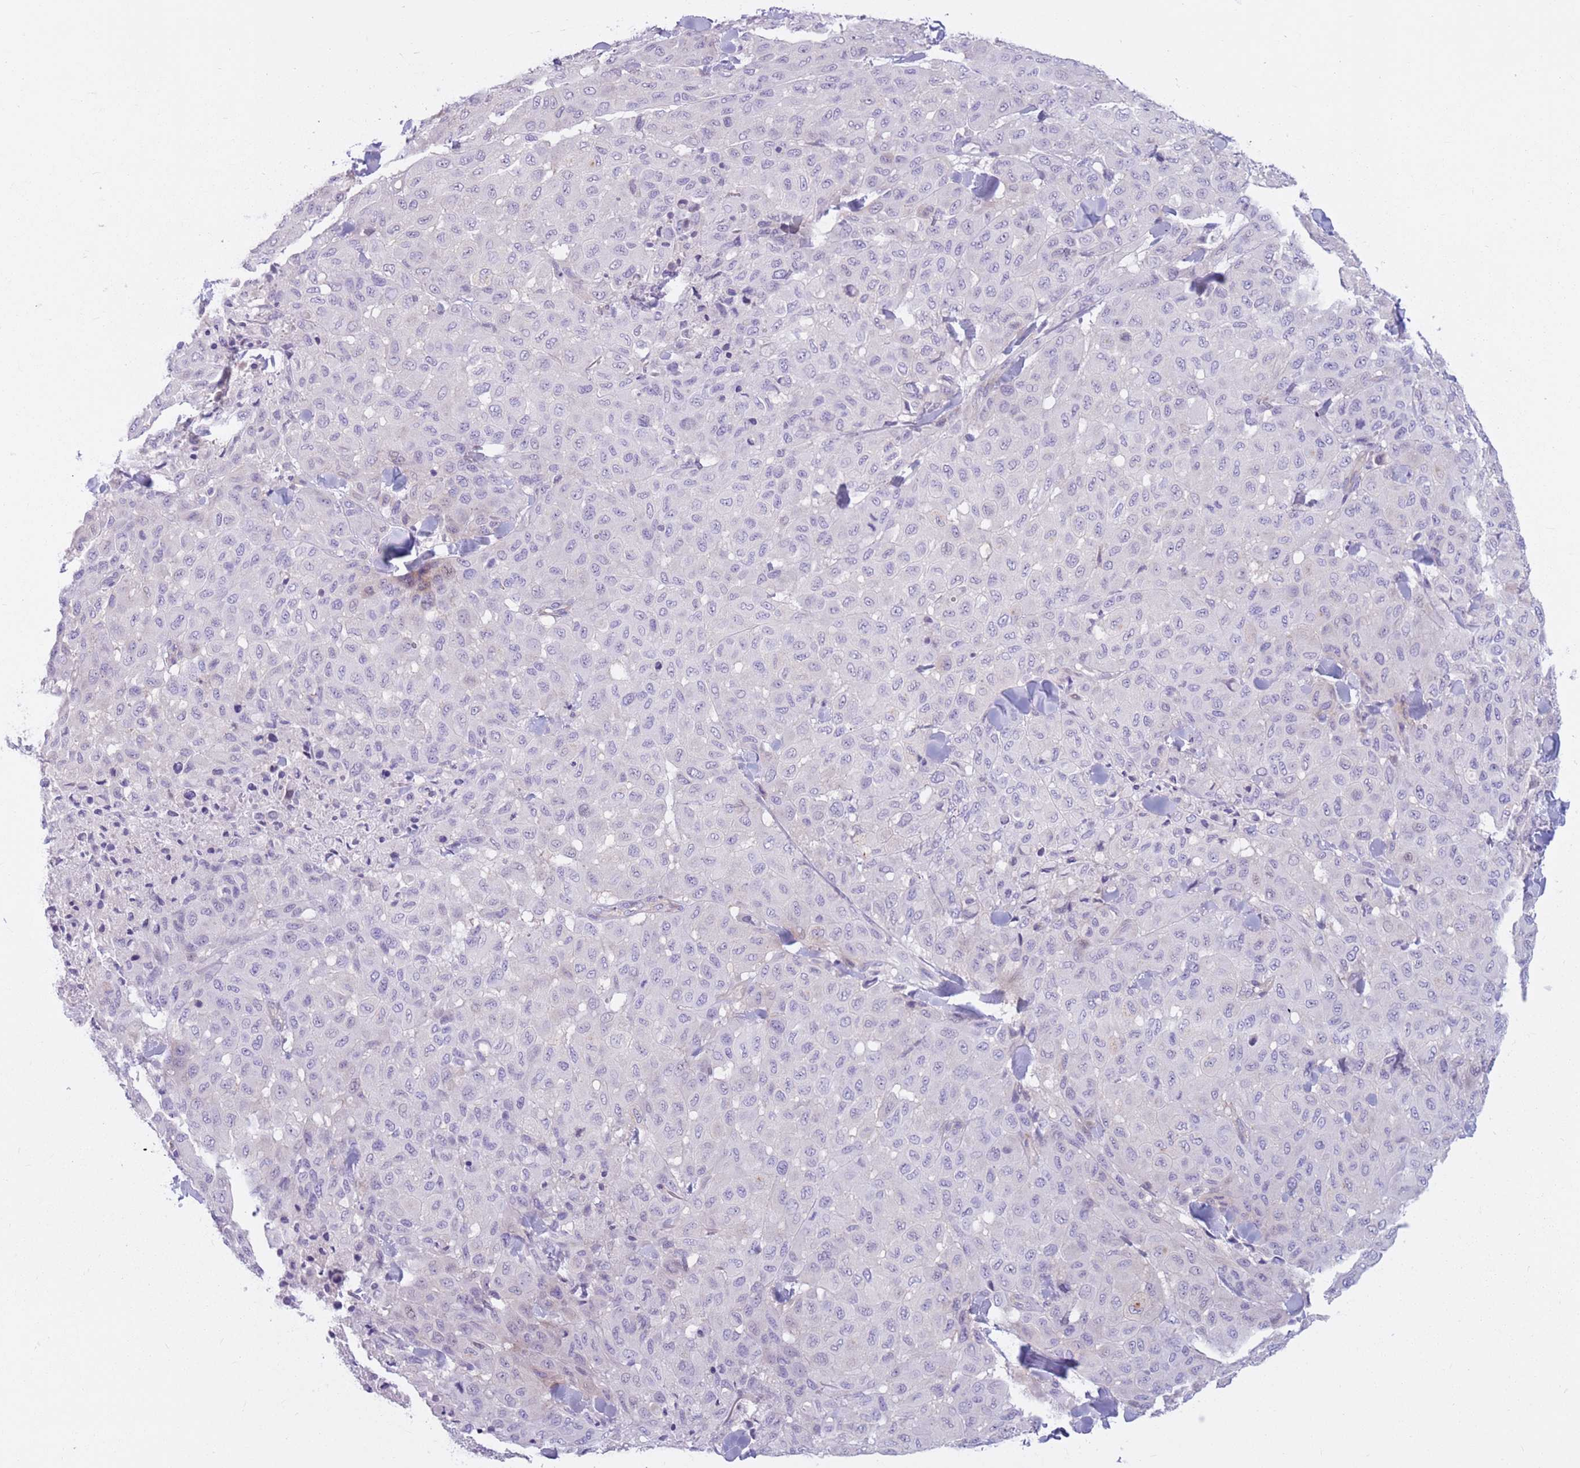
{"staining": {"intensity": "negative", "quantity": "none", "location": "none"}, "tissue": "melanoma", "cell_type": "Tumor cells", "image_type": "cancer", "snomed": [{"axis": "morphology", "description": "Malignant melanoma, Metastatic site"}, {"axis": "topography", "description": "Skin"}], "caption": "Protein analysis of melanoma demonstrates no significant staining in tumor cells. Brightfield microscopy of immunohistochemistry stained with DAB (3,3'-diaminobenzidine) (brown) and hematoxylin (blue), captured at high magnification.", "gene": "SNX6", "patient": {"sex": "female", "age": 81}}